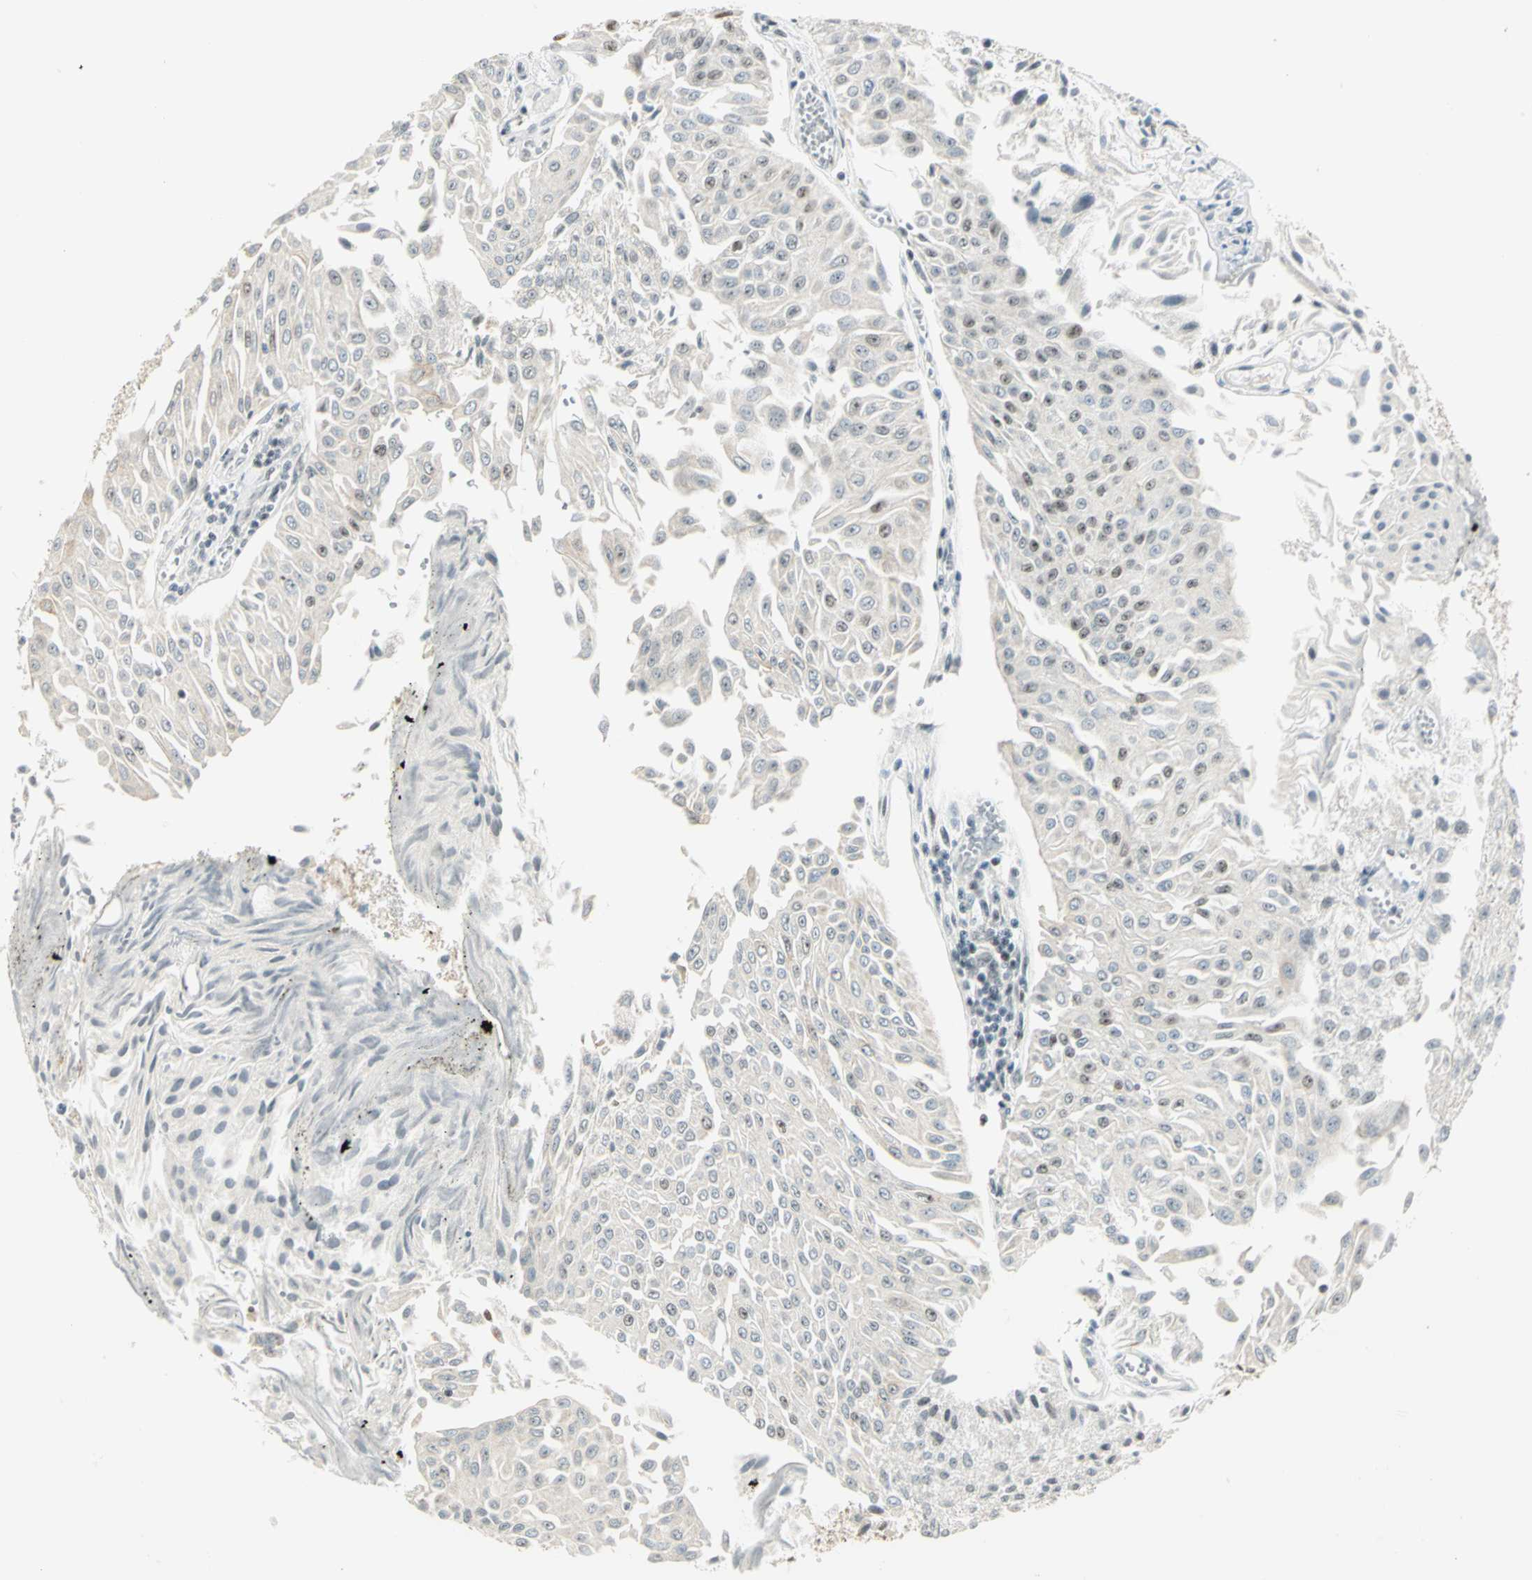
{"staining": {"intensity": "moderate", "quantity": "<25%", "location": "nuclear"}, "tissue": "urothelial cancer", "cell_type": "Tumor cells", "image_type": "cancer", "snomed": [{"axis": "morphology", "description": "Urothelial carcinoma, Low grade"}, {"axis": "topography", "description": "Urinary bladder"}], "caption": "There is low levels of moderate nuclear expression in tumor cells of urothelial cancer, as demonstrated by immunohistochemical staining (brown color).", "gene": "CCNT1", "patient": {"sex": "male", "age": 86}}